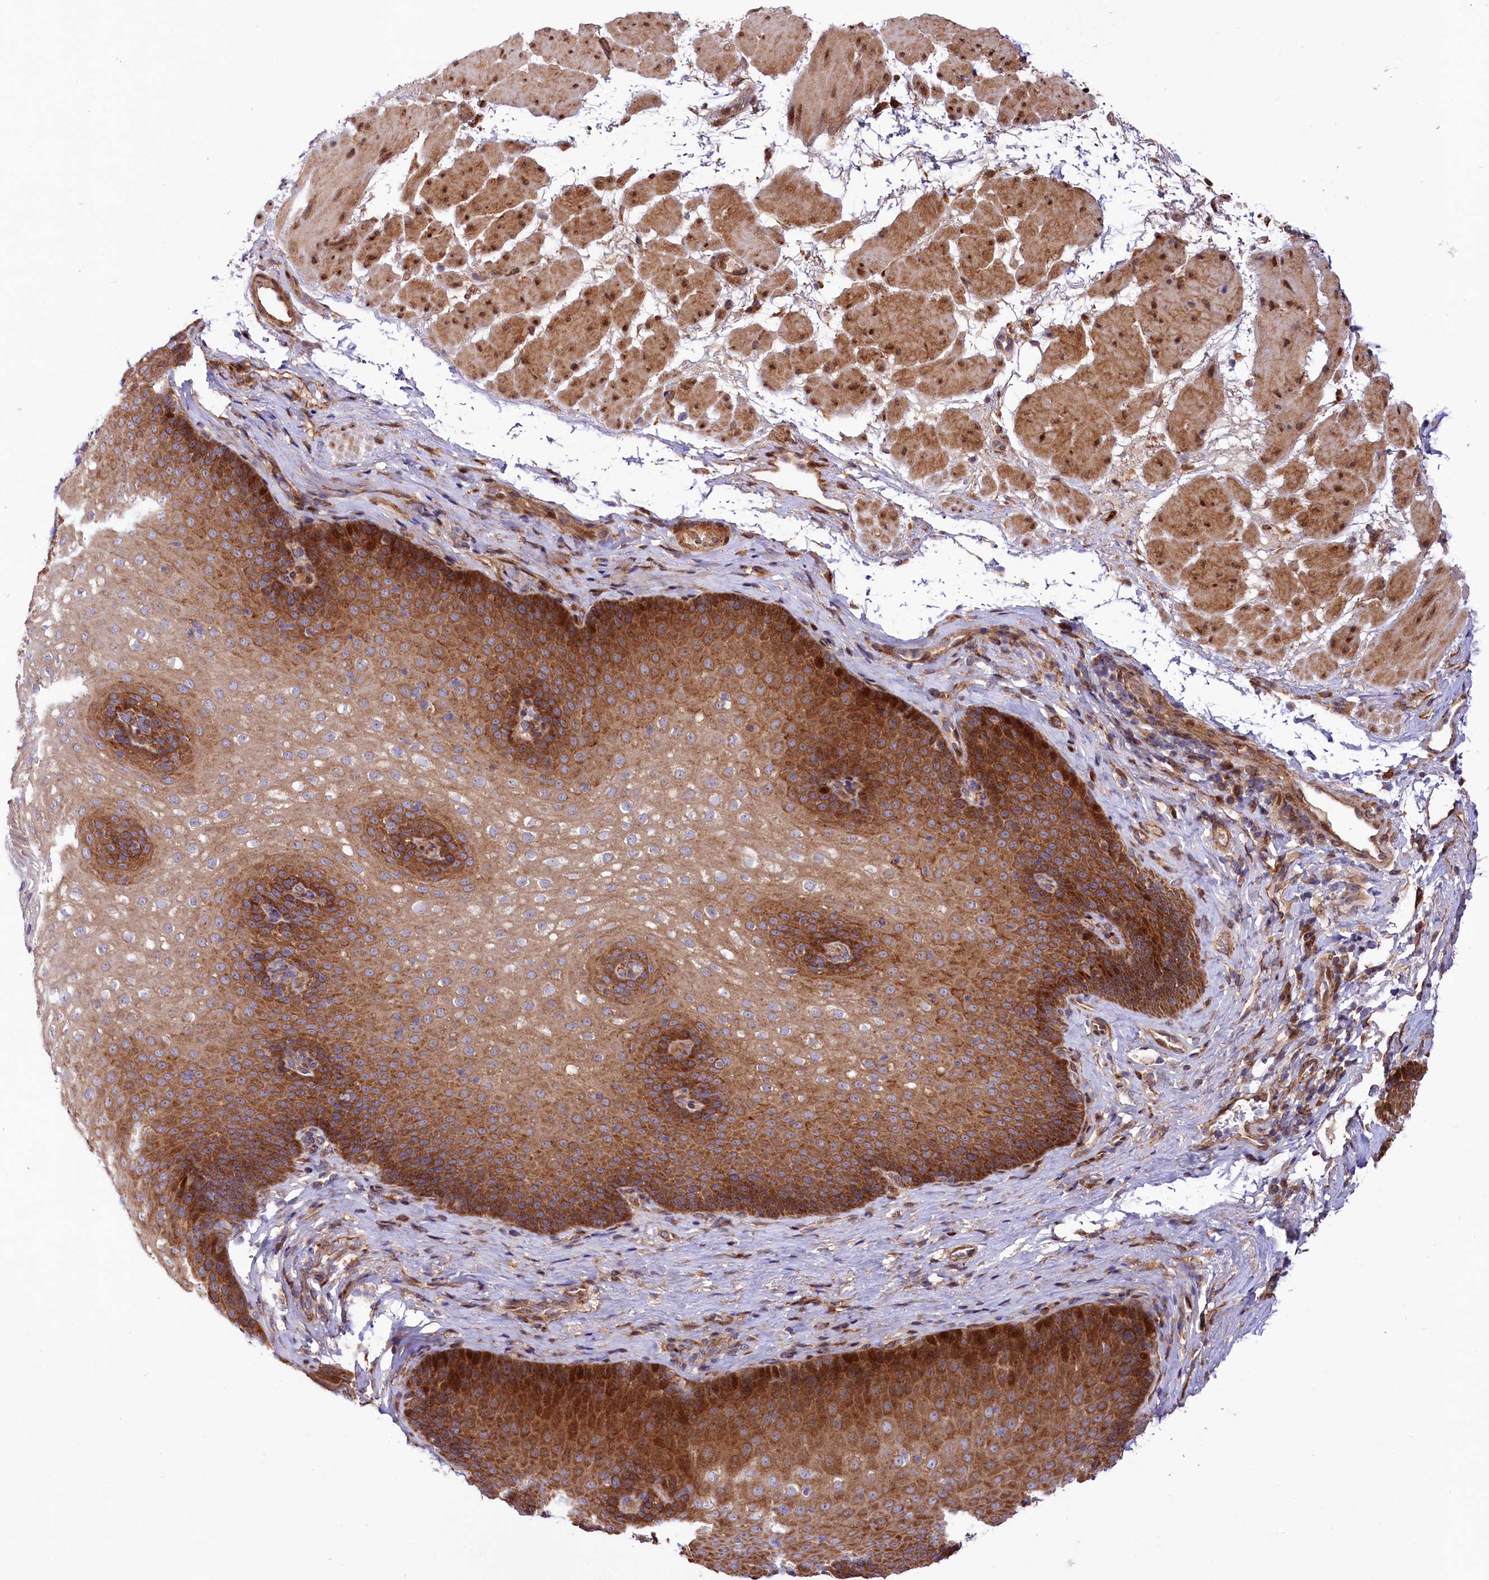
{"staining": {"intensity": "strong", "quantity": "25%-75%", "location": "cytoplasmic/membranous,nuclear"}, "tissue": "esophagus", "cell_type": "Squamous epithelial cells", "image_type": "normal", "snomed": [{"axis": "morphology", "description": "Normal tissue, NOS"}, {"axis": "topography", "description": "Esophagus"}], "caption": "DAB (3,3'-diaminobenzidine) immunohistochemical staining of benign esophagus shows strong cytoplasmic/membranous,nuclear protein staining in approximately 25%-75% of squamous epithelial cells. (DAB (3,3'-diaminobenzidine) IHC with brightfield microscopy, high magnification).", "gene": "PDZRN3", "patient": {"sex": "female", "age": 66}}